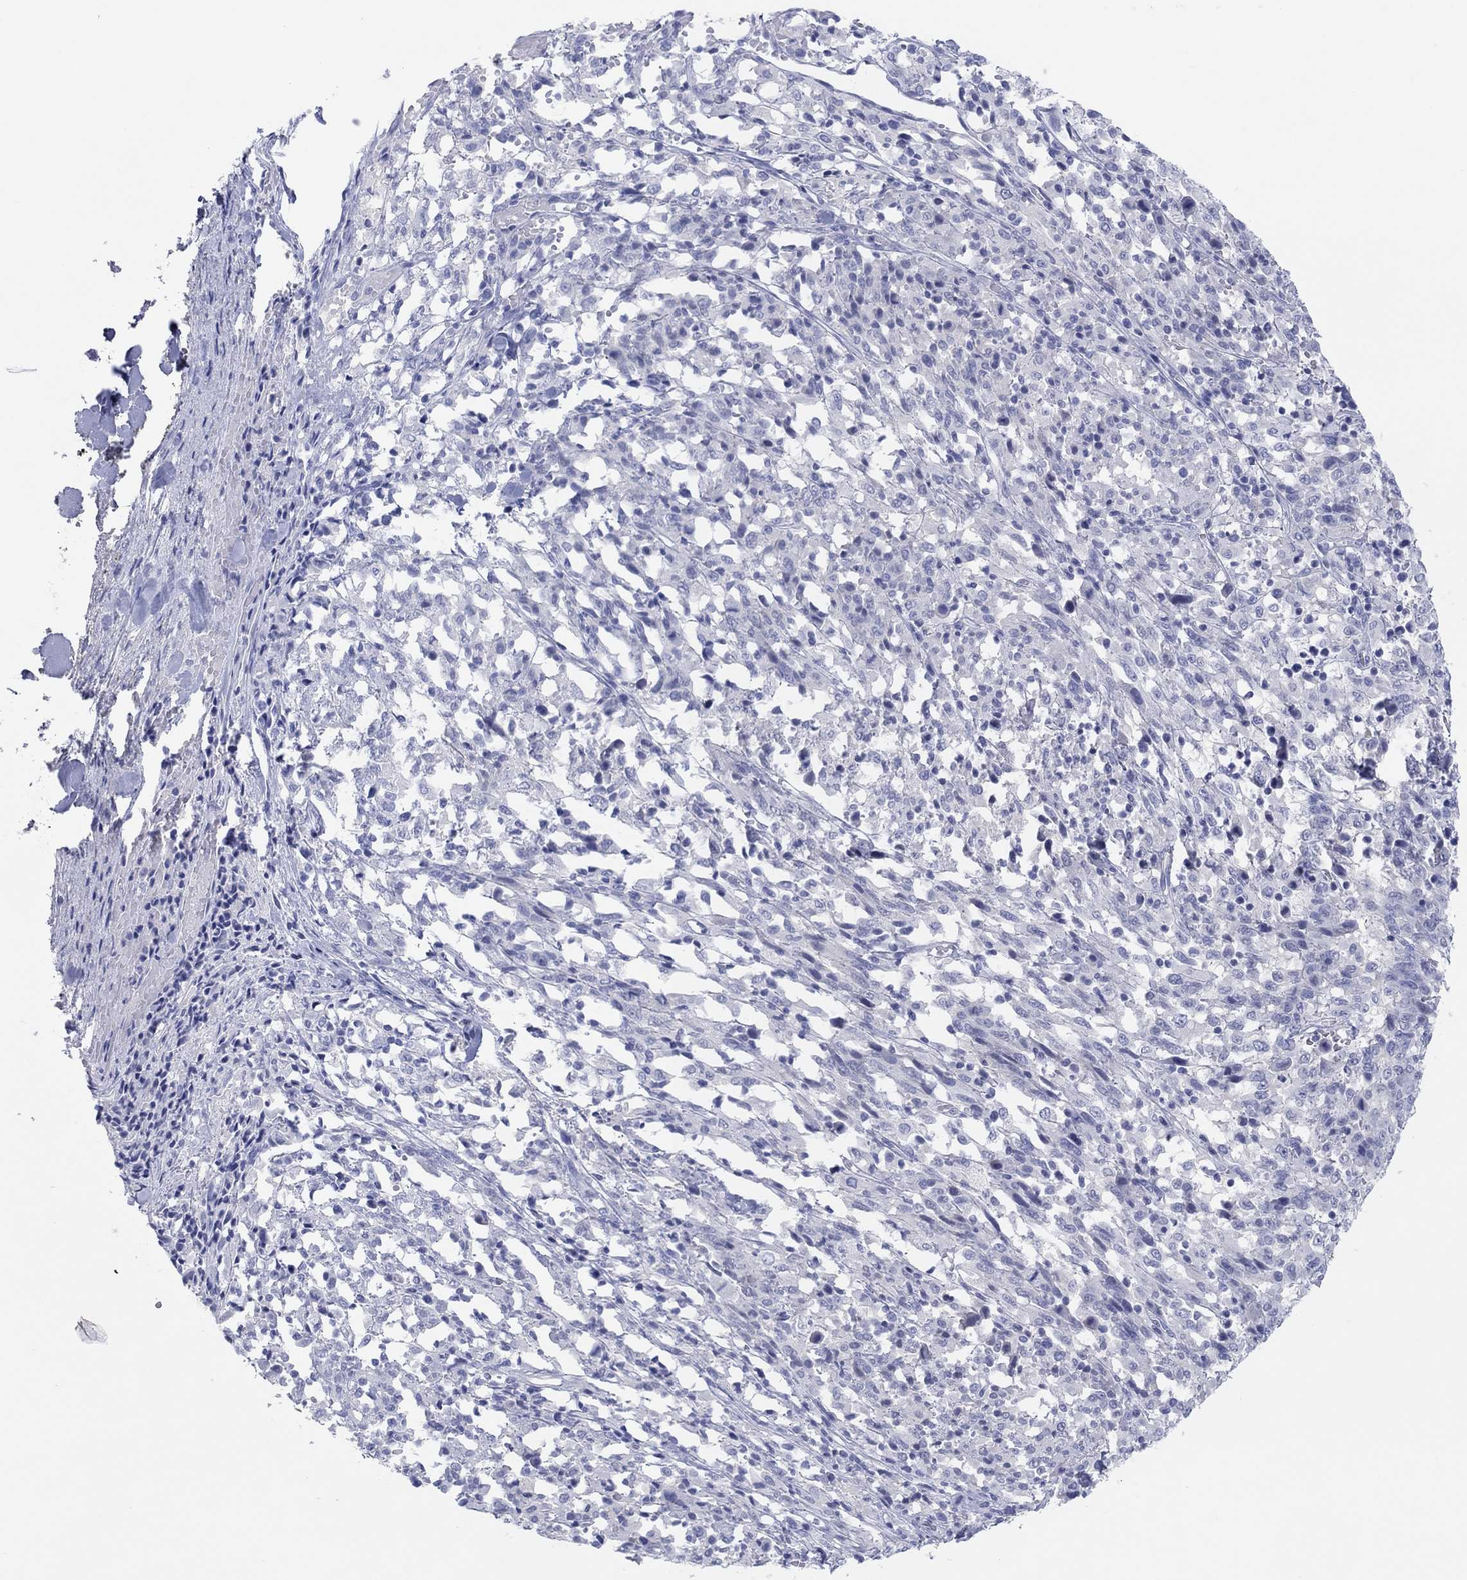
{"staining": {"intensity": "negative", "quantity": "none", "location": "none"}, "tissue": "melanoma", "cell_type": "Tumor cells", "image_type": "cancer", "snomed": [{"axis": "morphology", "description": "Malignant melanoma, NOS"}, {"axis": "topography", "description": "Skin"}], "caption": "Malignant melanoma was stained to show a protein in brown. There is no significant positivity in tumor cells.", "gene": "CPNE6", "patient": {"sex": "female", "age": 91}}